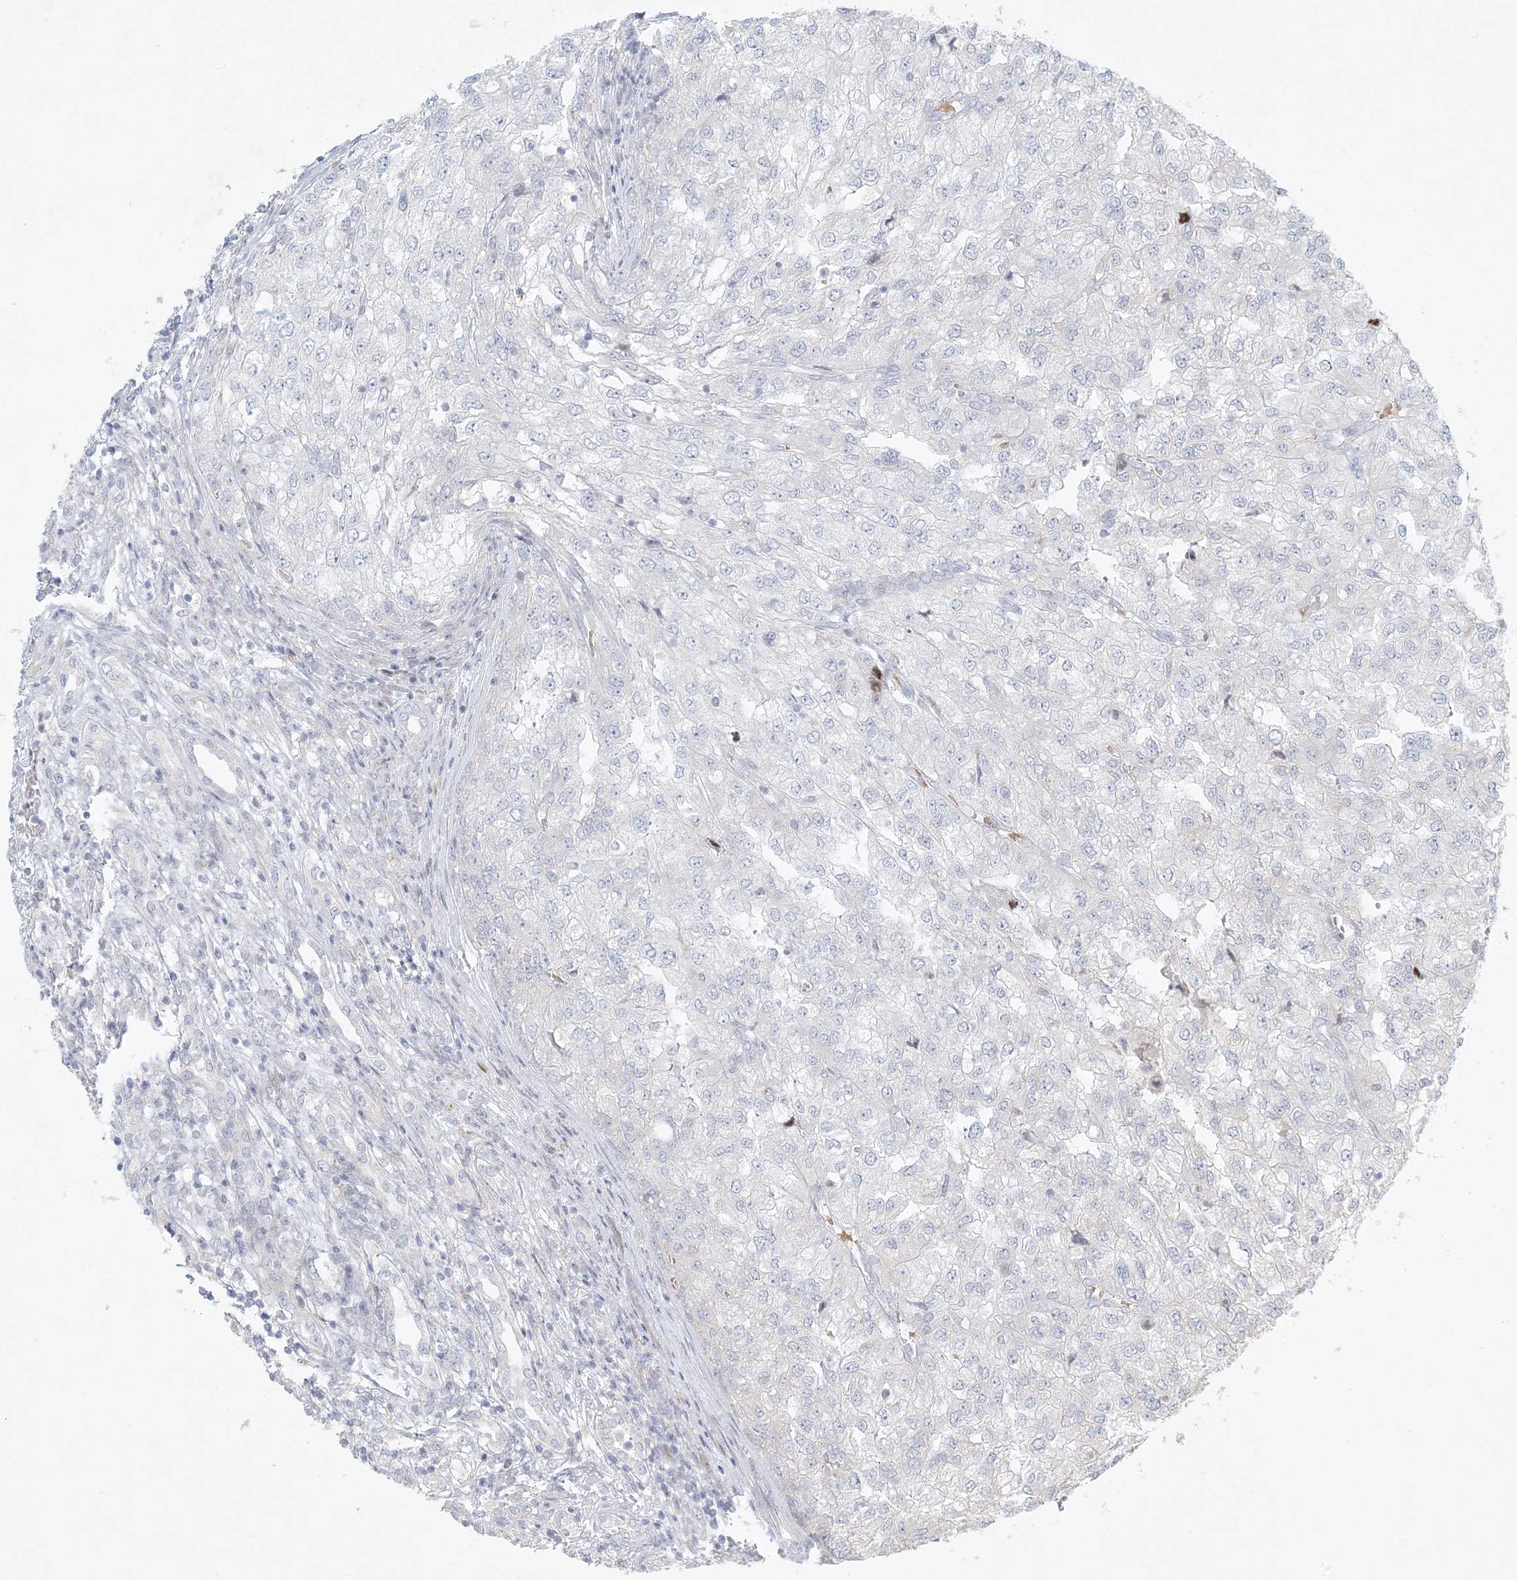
{"staining": {"intensity": "negative", "quantity": "none", "location": "none"}, "tissue": "renal cancer", "cell_type": "Tumor cells", "image_type": "cancer", "snomed": [{"axis": "morphology", "description": "Adenocarcinoma, NOS"}, {"axis": "topography", "description": "Kidney"}], "caption": "The micrograph demonstrates no staining of tumor cells in renal adenocarcinoma.", "gene": "ZNF385D", "patient": {"sex": "female", "age": 54}}